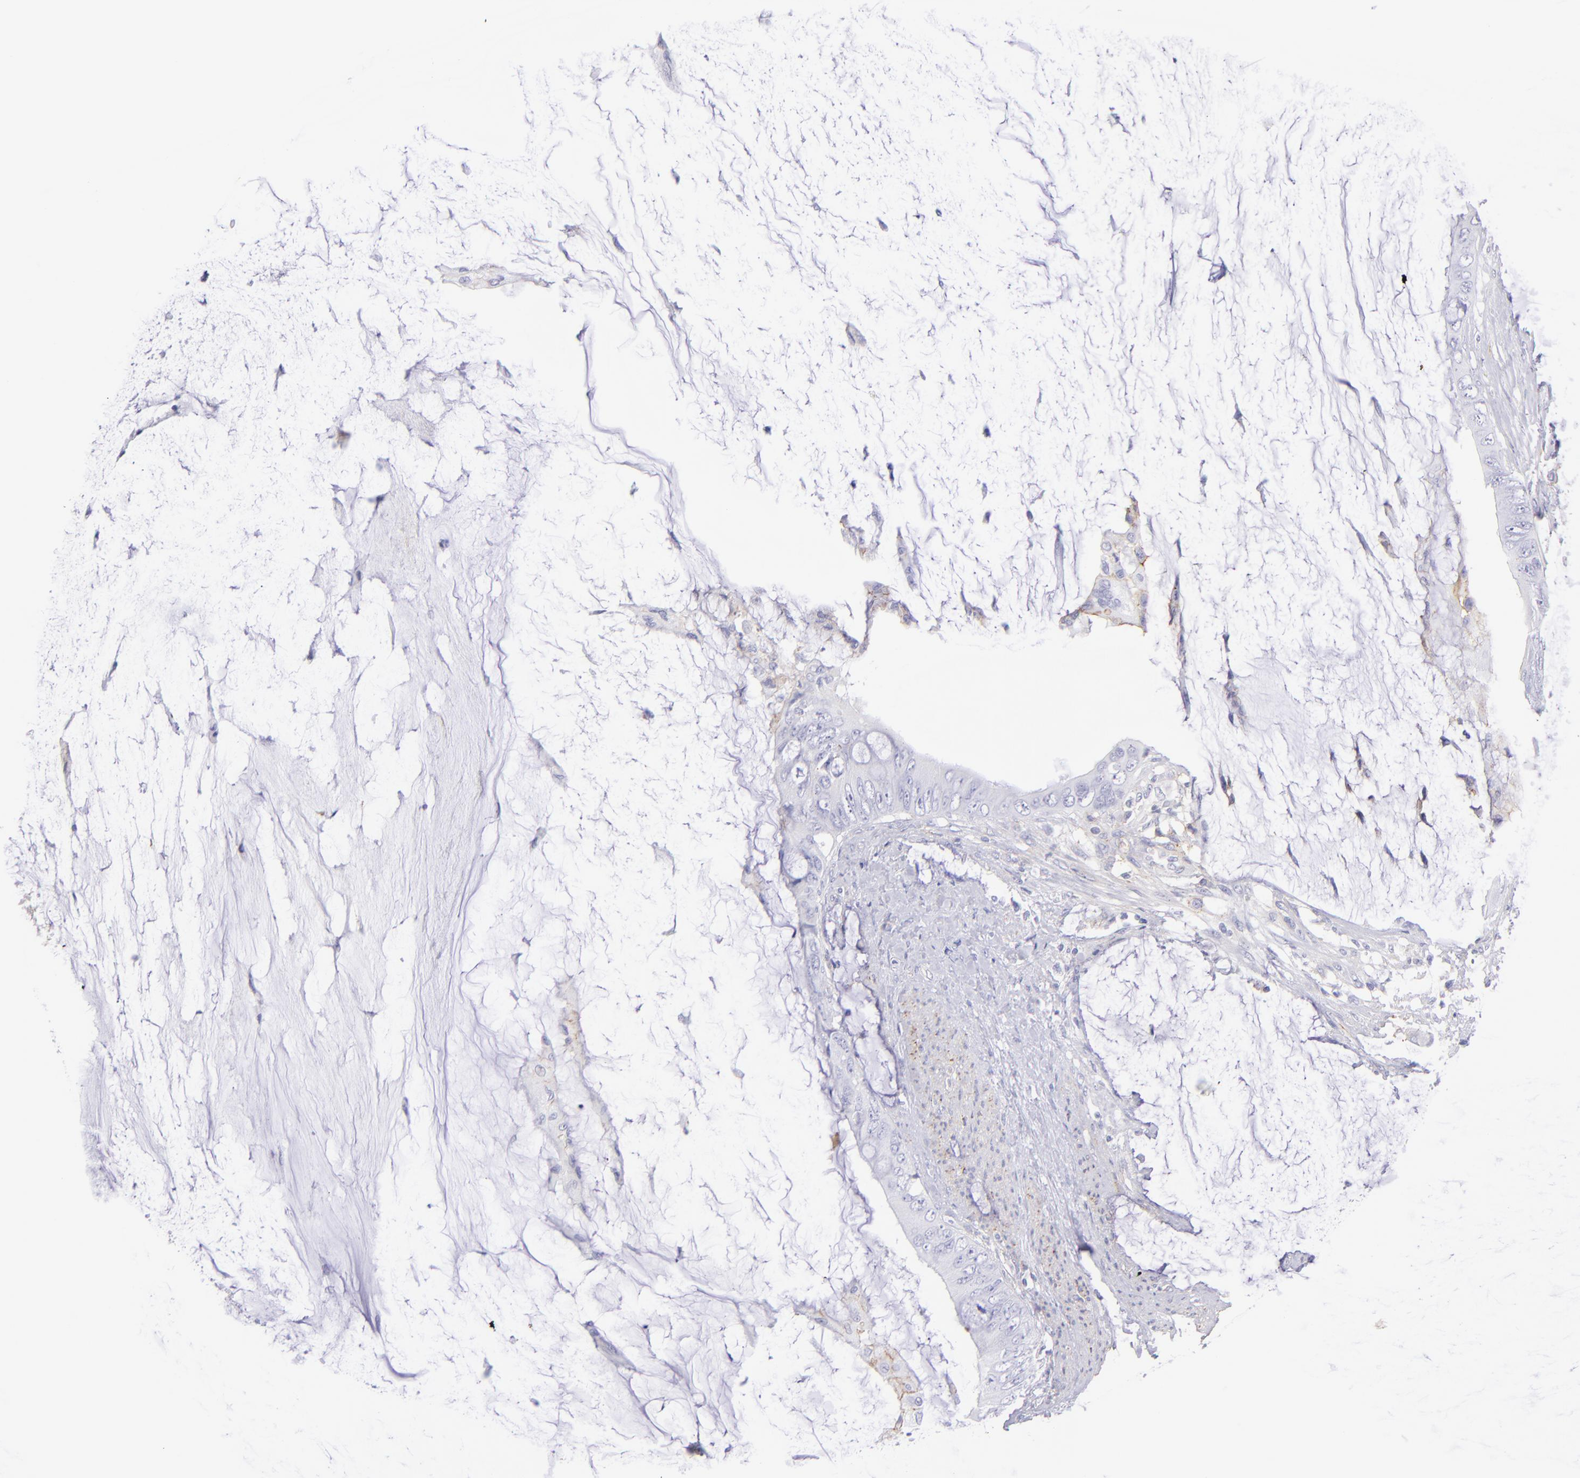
{"staining": {"intensity": "negative", "quantity": "none", "location": "none"}, "tissue": "colorectal cancer", "cell_type": "Tumor cells", "image_type": "cancer", "snomed": [{"axis": "morphology", "description": "Normal tissue, NOS"}, {"axis": "morphology", "description": "Adenocarcinoma, NOS"}, {"axis": "topography", "description": "Rectum"}, {"axis": "topography", "description": "Peripheral nerve tissue"}], "caption": "An image of human adenocarcinoma (colorectal) is negative for staining in tumor cells. Nuclei are stained in blue.", "gene": "CD81", "patient": {"sex": "female", "age": 77}}